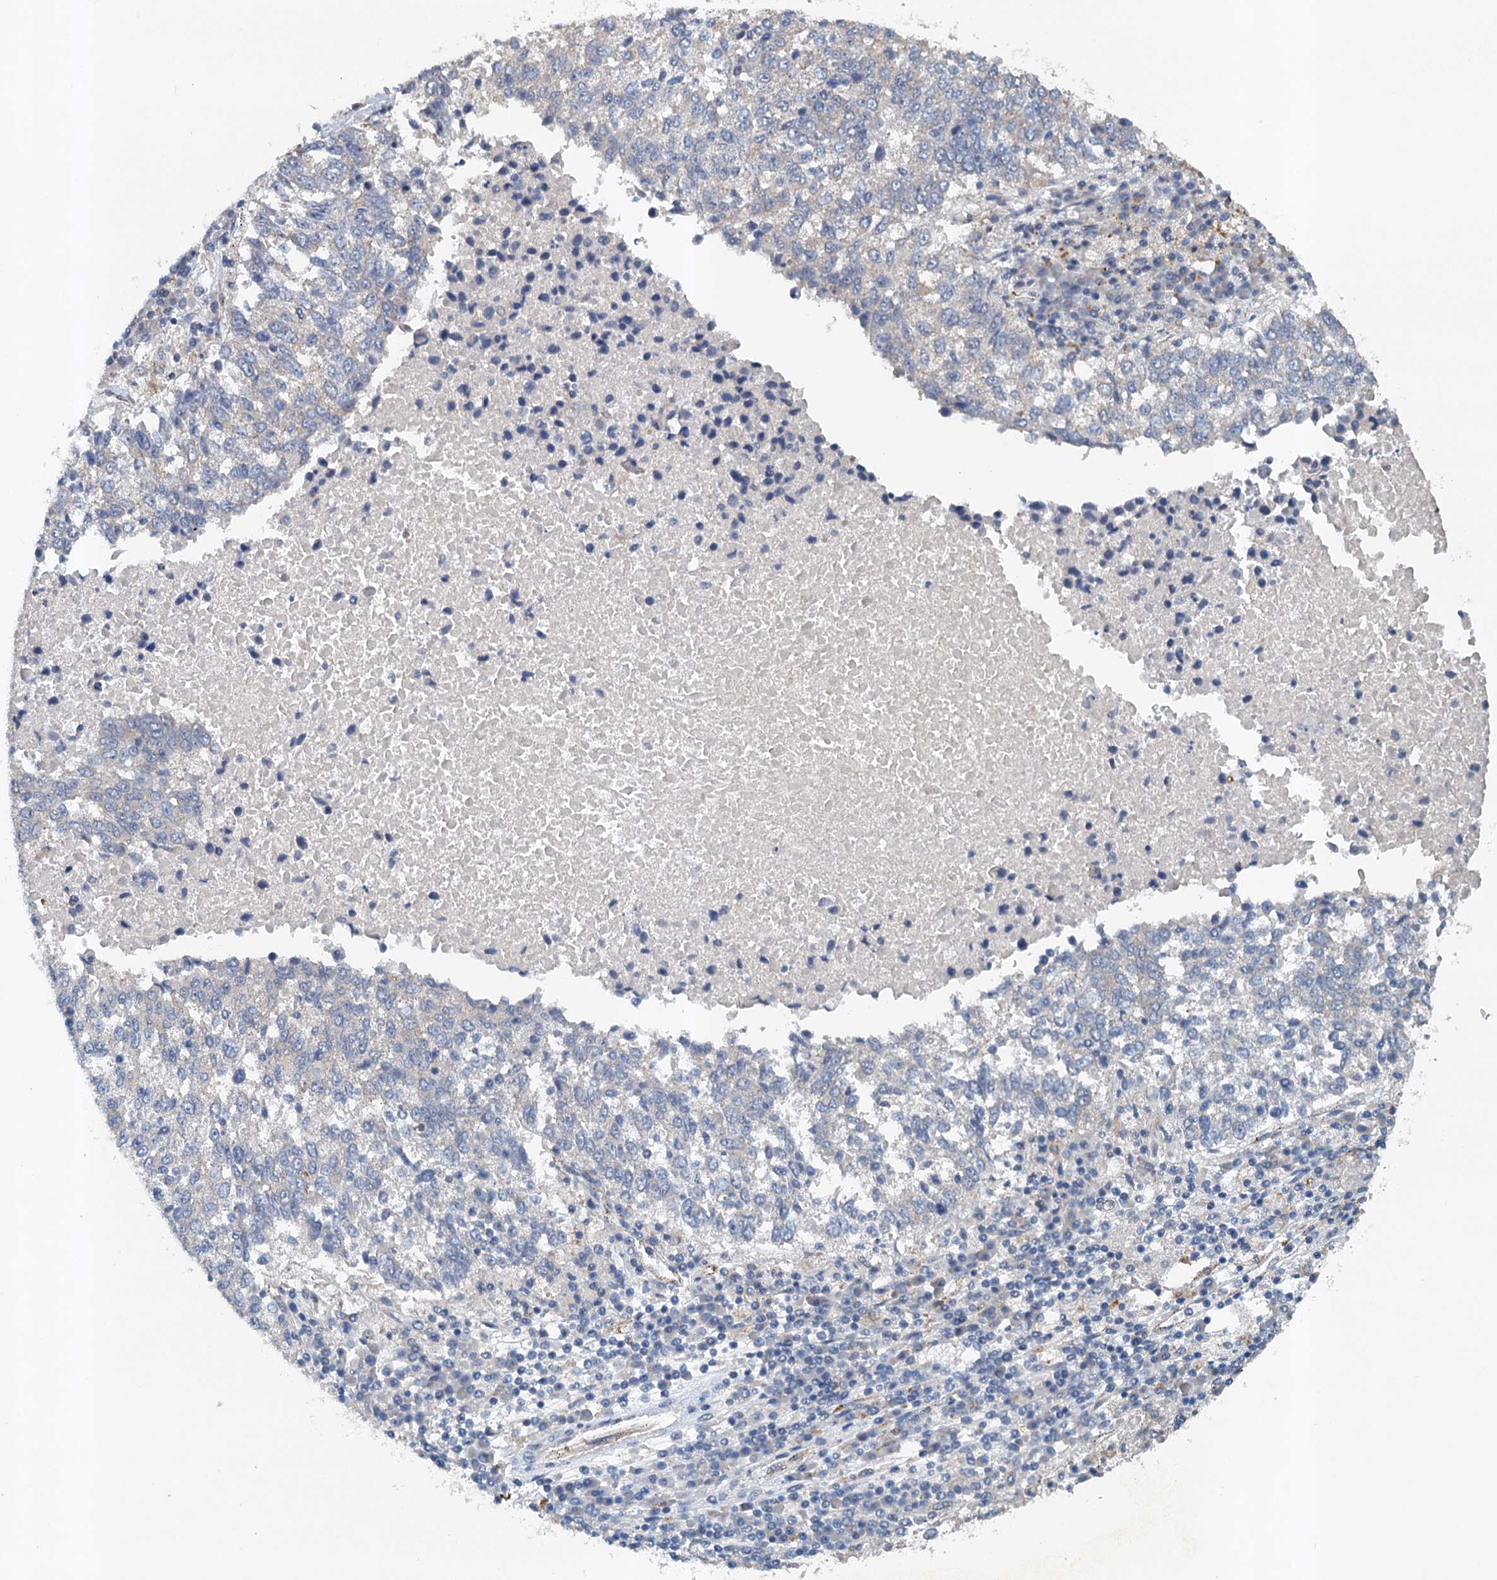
{"staining": {"intensity": "negative", "quantity": "none", "location": "none"}, "tissue": "lung cancer", "cell_type": "Tumor cells", "image_type": "cancer", "snomed": [{"axis": "morphology", "description": "Squamous cell carcinoma, NOS"}, {"axis": "topography", "description": "Lung"}], "caption": "An image of lung squamous cell carcinoma stained for a protein shows no brown staining in tumor cells.", "gene": "NBEA", "patient": {"sex": "male", "age": 73}}